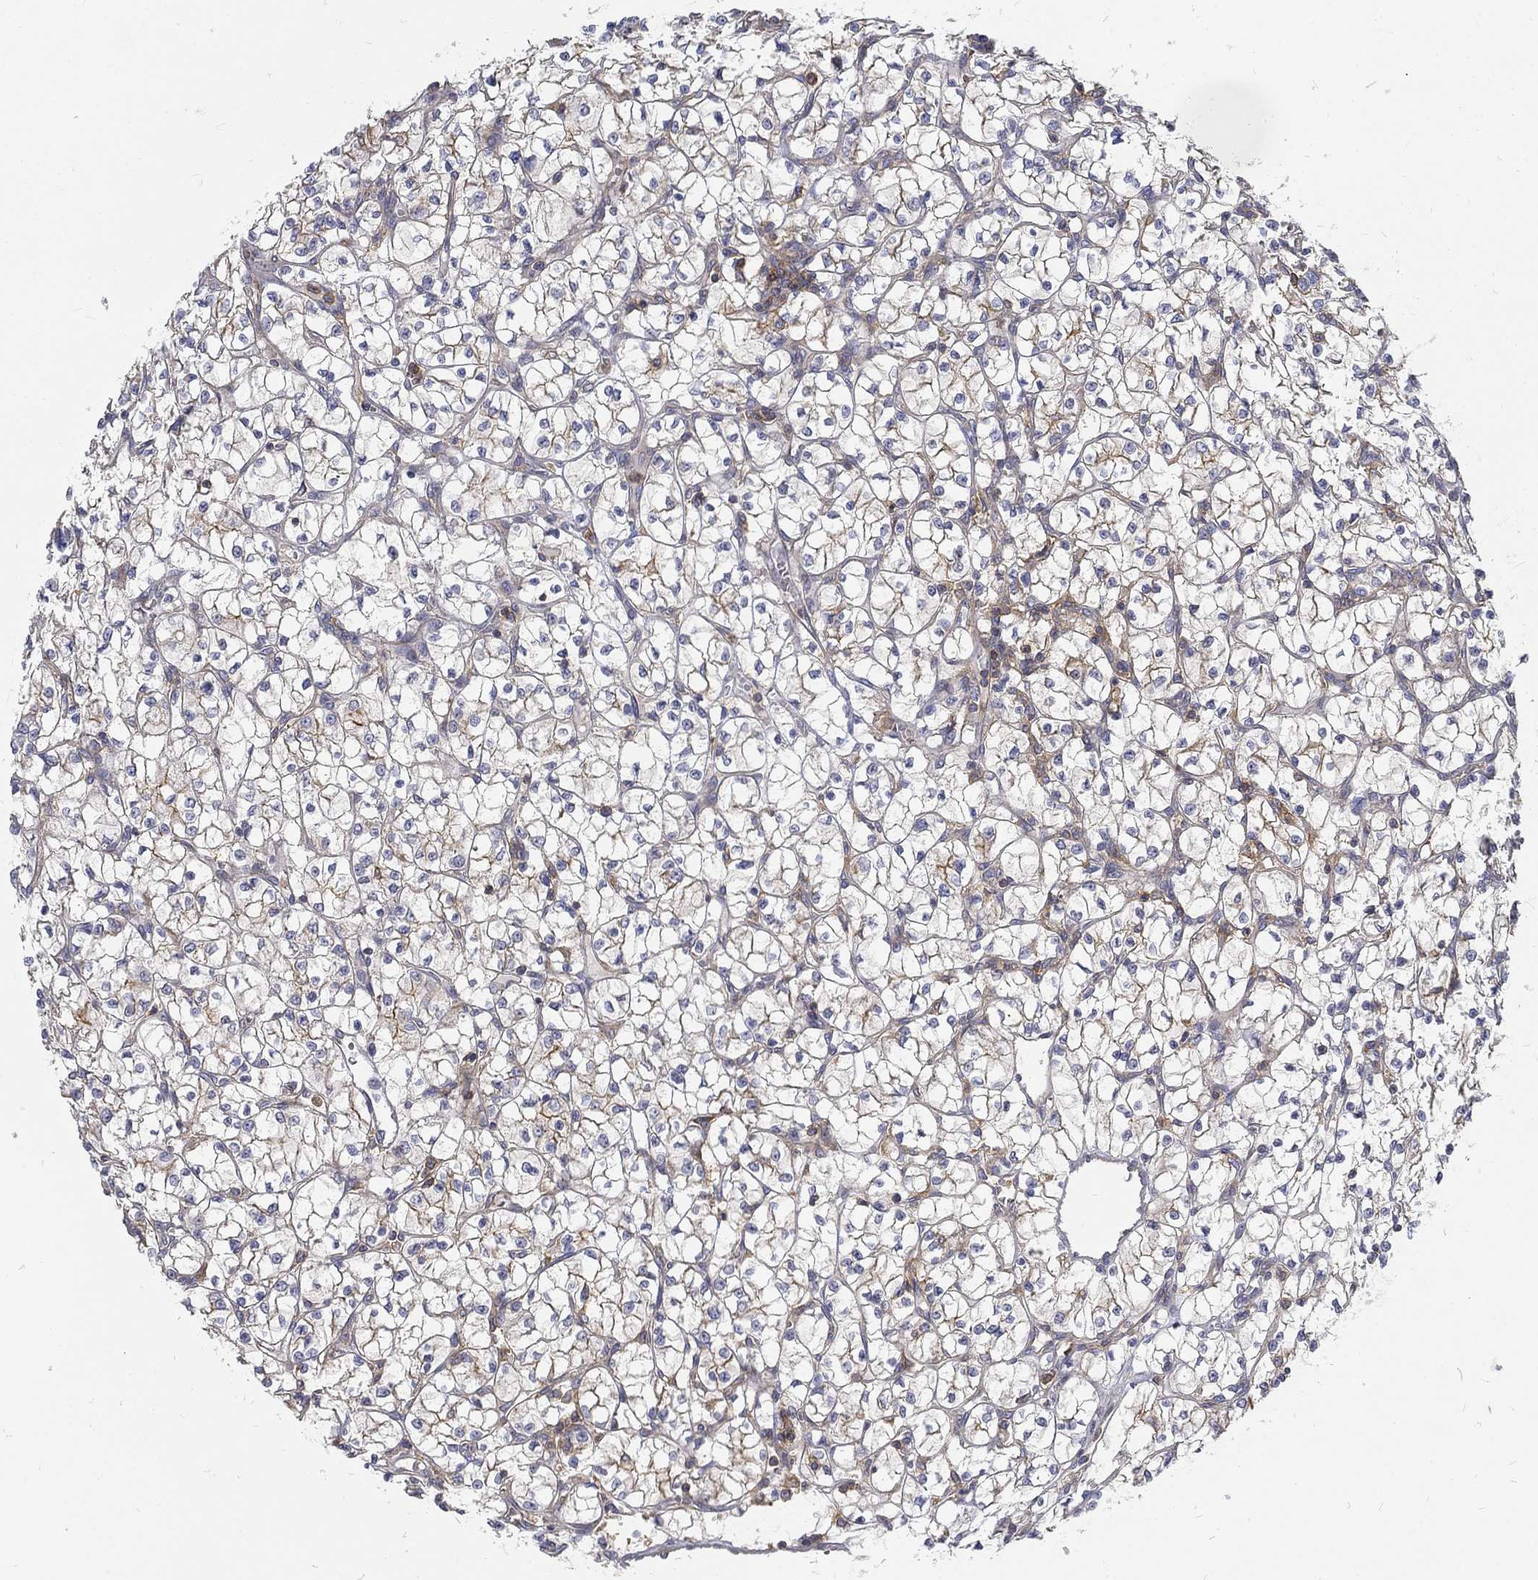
{"staining": {"intensity": "negative", "quantity": "none", "location": "none"}, "tissue": "renal cancer", "cell_type": "Tumor cells", "image_type": "cancer", "snomed": [{"axis": "morphology", "description": "Adenocarcinoma, NOS"}, {"axis": "topography", "description": "Kidney"}], "caption": "This histopathology image is of renal cancer (adenocarcinoma) stained with immunohistochemistry to label a protein in brown with the nuclei are counter-stained blue. There is no positivity in tumor cells.", "gene": "MTMR11", "patient": {"sex": "female", "age": 64}}